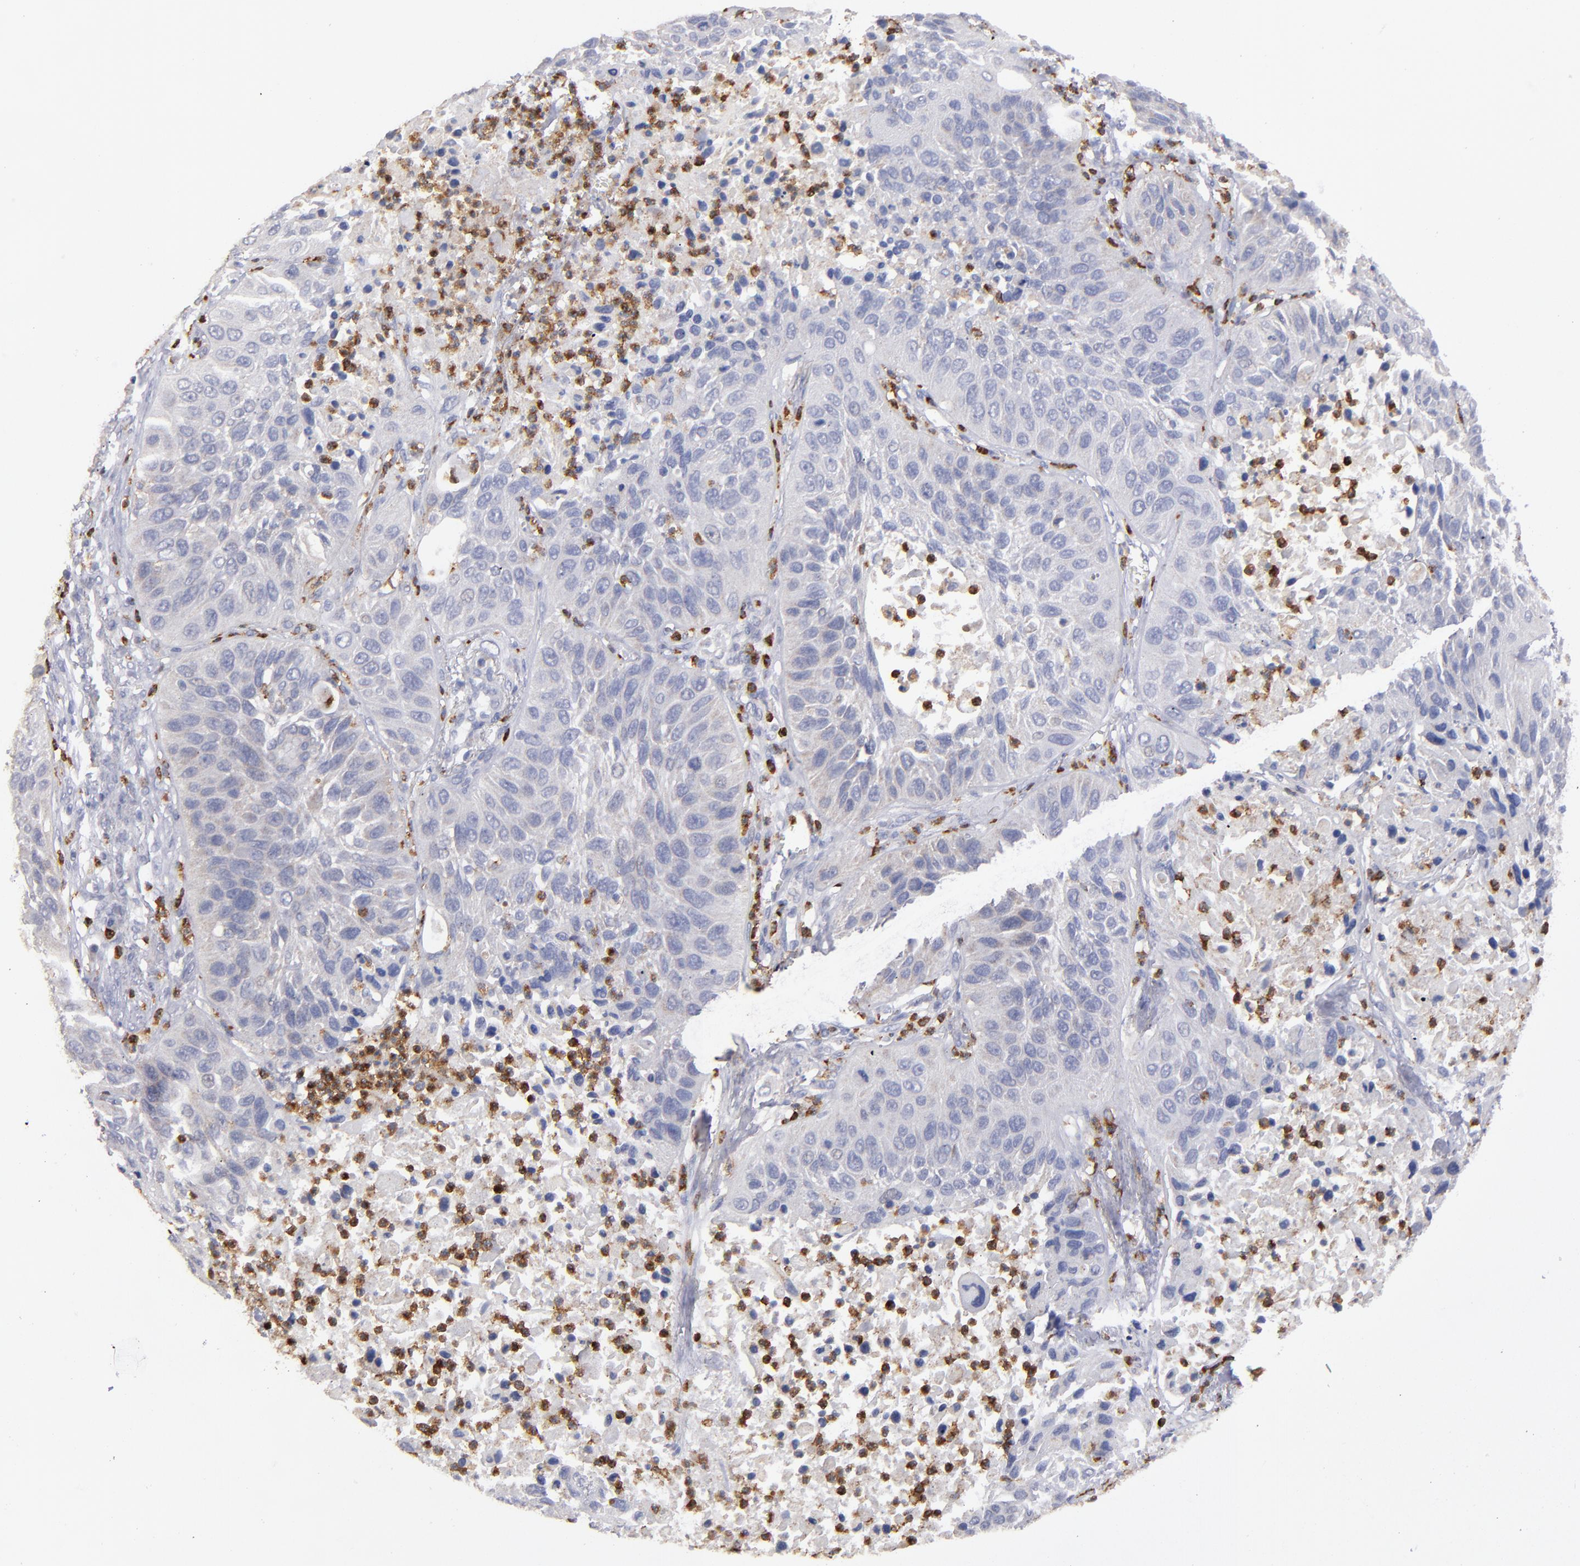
{"staining": {"intensity": "weak", "quantity": ">75%", "location": "cytoplasmic/membranous"}, "tissue": "lung cancer", "cell_type": "Tumor cells", "image_type": "cancer", "snomed": [{"axis": "morphology", "description": "Squamous cell carcinoma, NOS"}, {"axis": "topography", "description": "Lung"}], "caption": "A low amount of weak cytoplasmic/membranous positivity is present in about >75% of tumor cells in lung squamous cell carcinoma tissue. (IHC, brightfield microscopy, high magnification).", "gene": "FGR", "patient": {"sex": "female", "age": 76}}